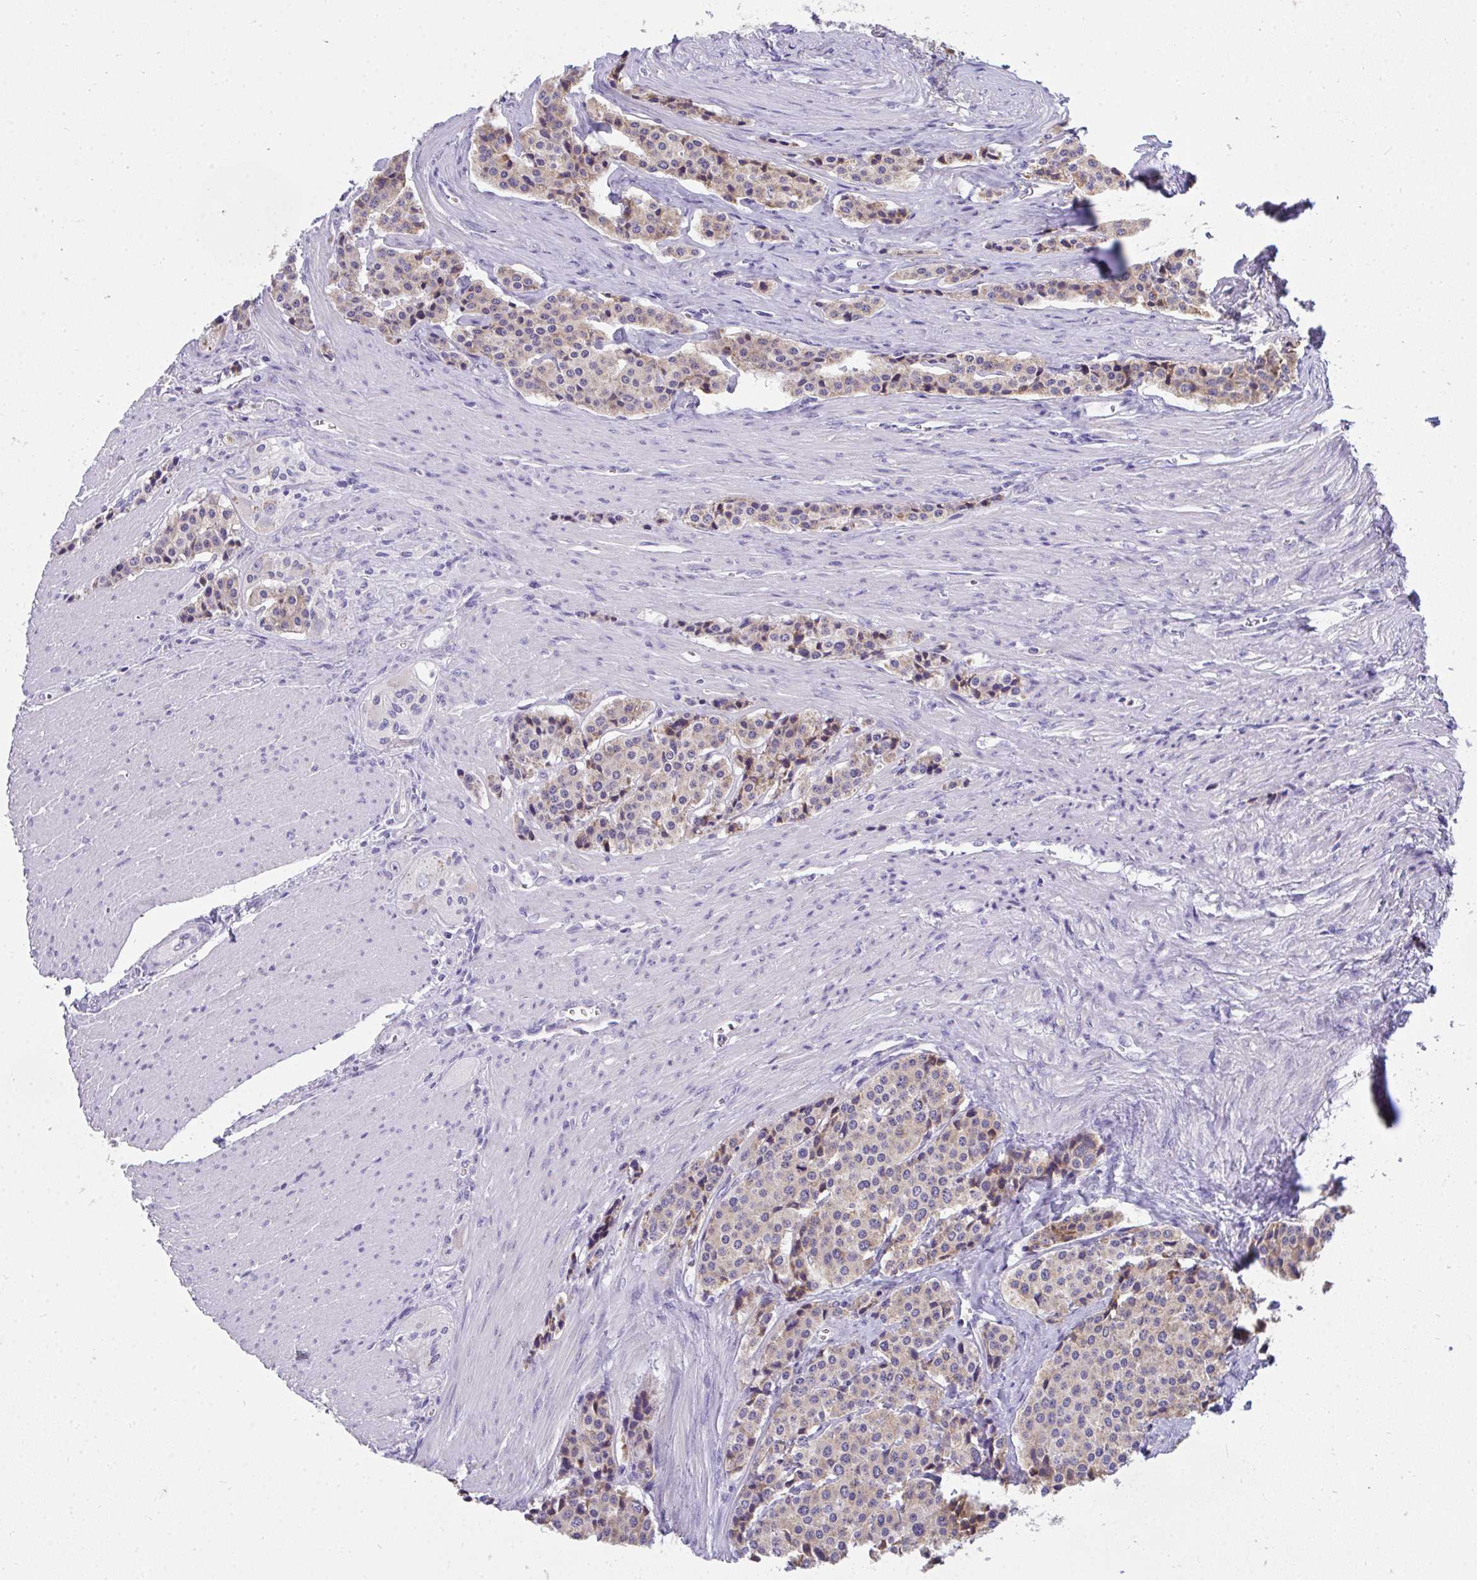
{"staining": {"intensity": "weak", "quantity": ">75%", "location": "cytoplasmic/membranous"}, "tissue": "carcinoid", "cell_type": "Tumor cells", "image_type": "cancer", "snomed": [{"axis": "morphology", "description": "Carcinoid, malignant, NOS"}, {"axis": "topography", "description": "Small intestine"}], "caption": "A brown stain labels weak cytoplasmic/membranous staining of a protein in carcinoid (malignant) tumor cells. The protein is stained brown, and the nuclei are stained in blue (DAB (3,3'-diaminobenzidine) IHC with brightfield microscopy, high magnification).", "gene": "COA5", "patient": {"sex": "male", "age": 73}}